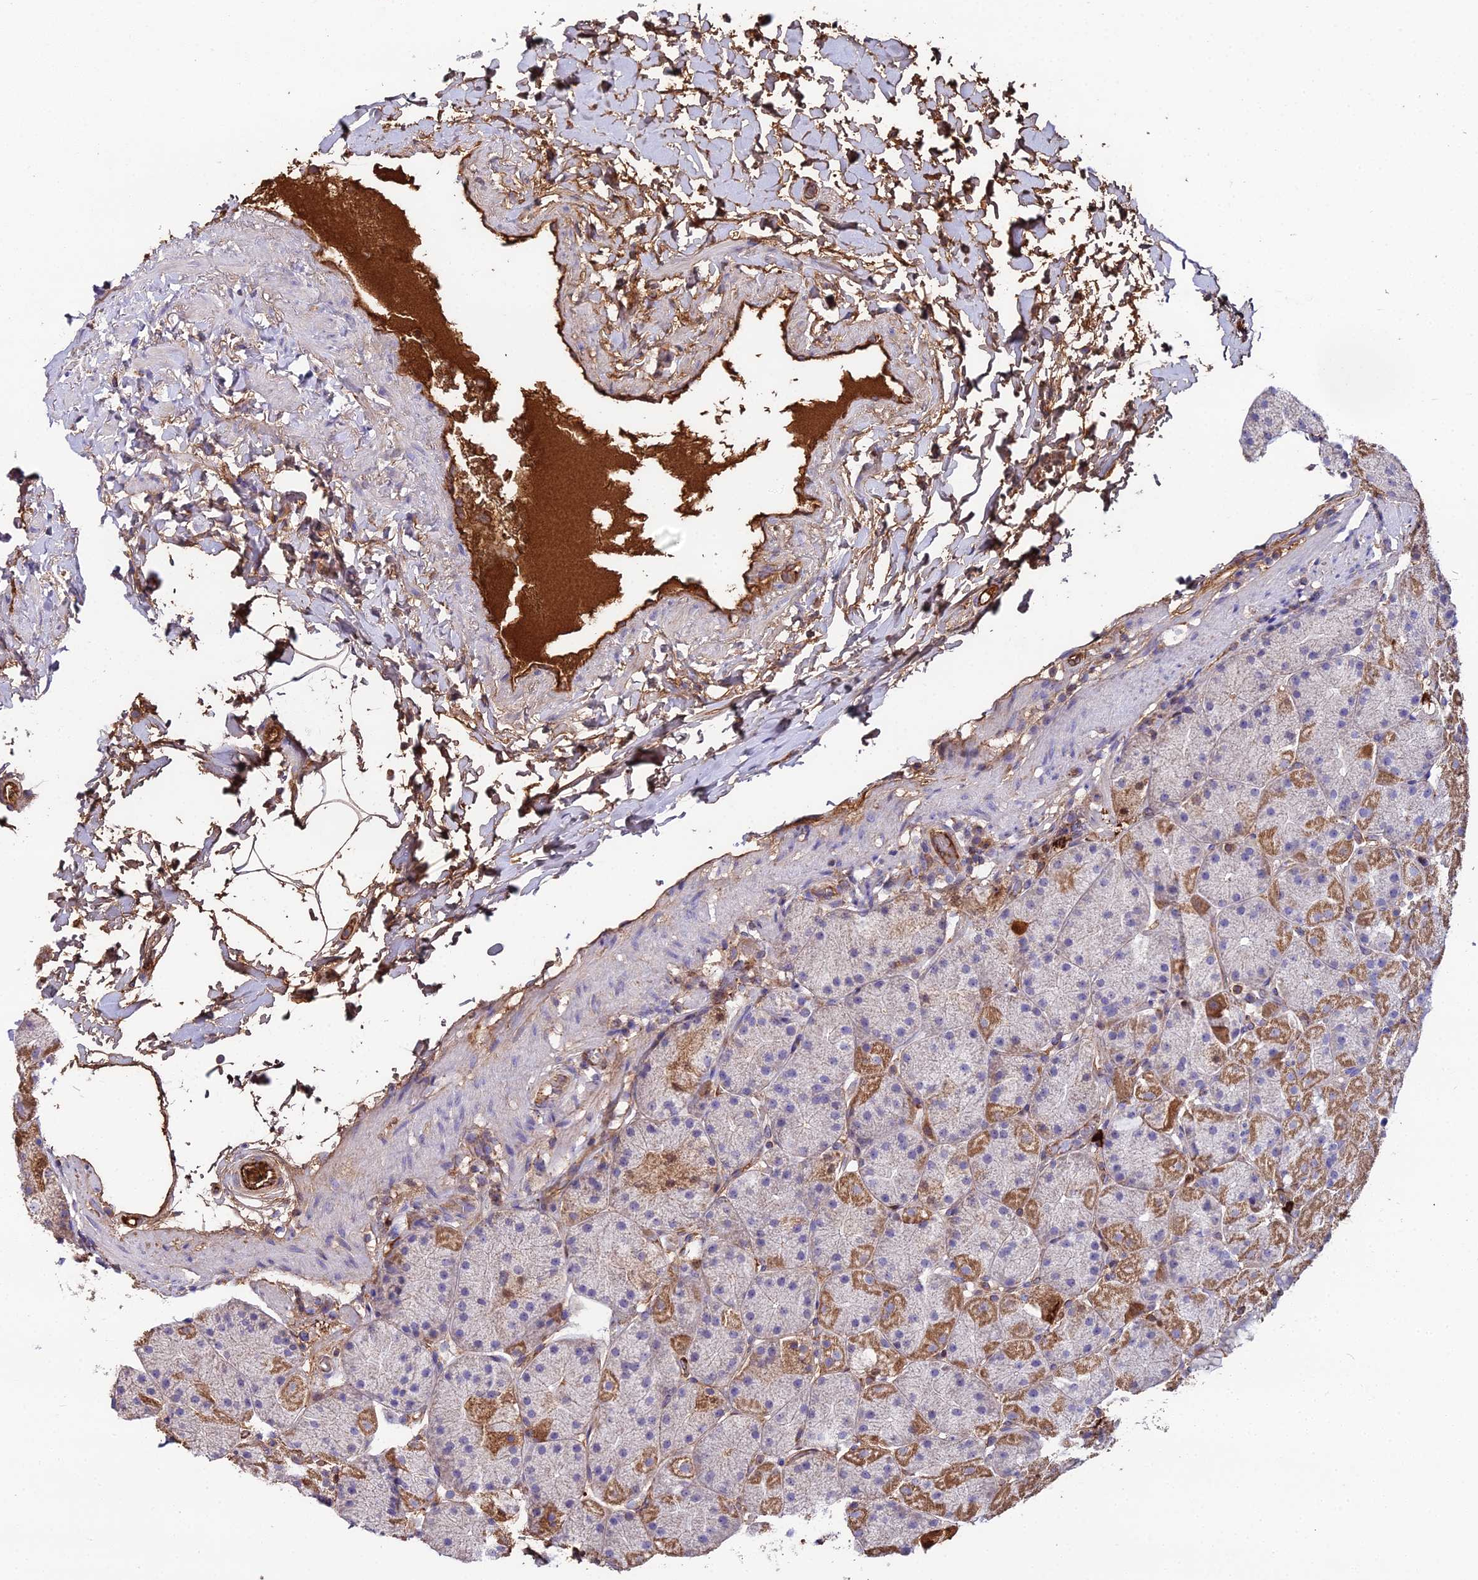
{"staining": {"intensity": "moderate", "quantity": "<25%", "location": "cytoplasmic/membranous"}, "tissue": "stomach", "cell_type": "Glandular cells", "image_type": "normal", "snomed": [{"axis": "morphology", "description": "Normal tissue, NOS"}, {"axis": "topography", "description": "Stomach, upper"}, {"axis": "topography", "description": "Stomach, lower"}], "caption": "Immunohistochemistry image of normal human stomach stained for a protein (brown), which reveals low levels of moderate cytoplasmic/membranous positivity in approximately <25% of glandular cells.", "gene": "BEX4", "patient": {"sex": "male", "age": 67}}